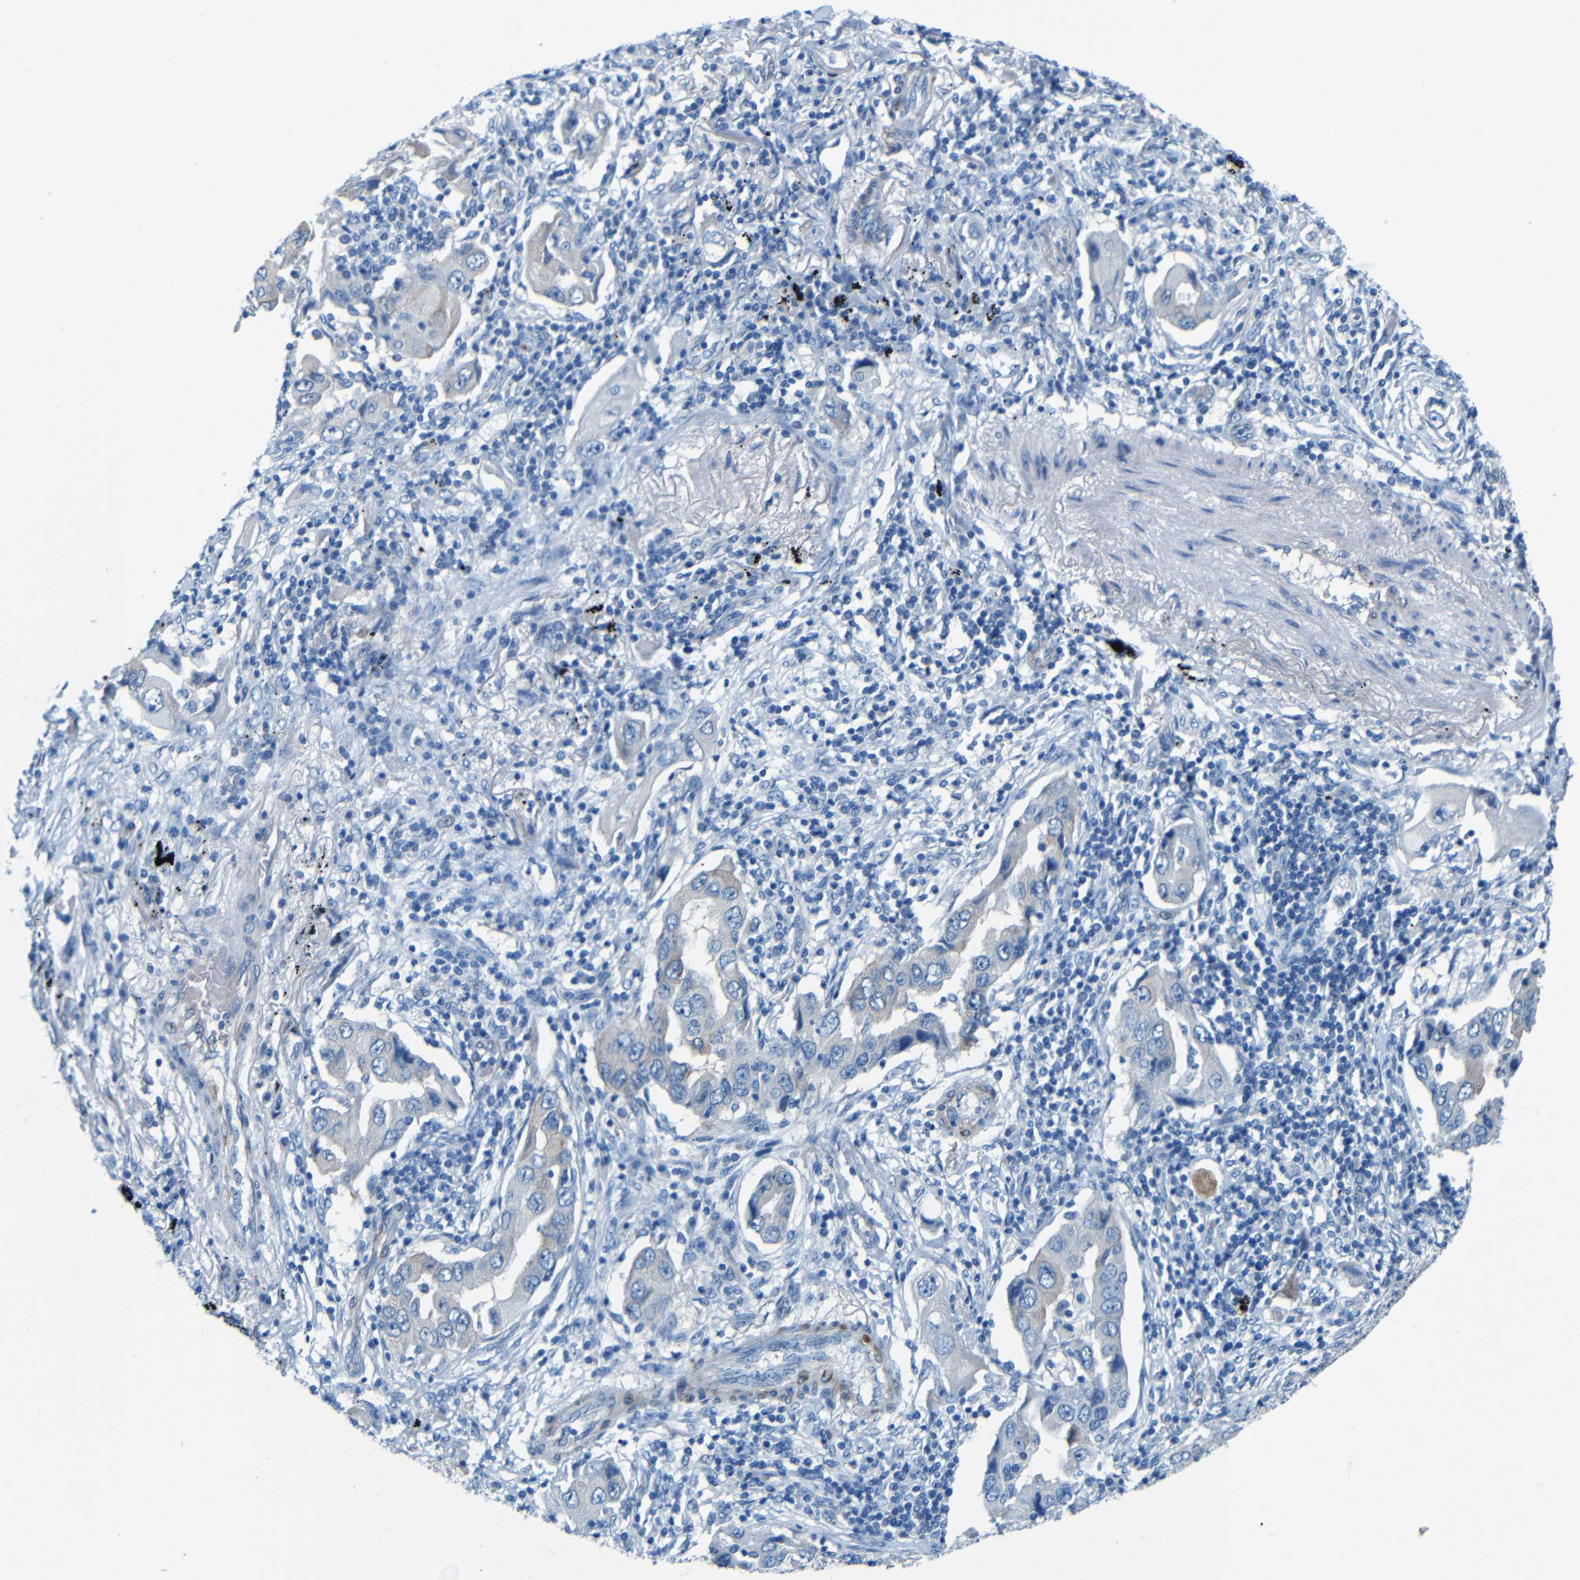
{"staining": {"intensity": "negative", "quantity": "none", "location": "none"}, "tissue": "lung cancer", "cell_type": "Tumor cells", "image_type": "cancer", "snomed": [{"axis": "morphology", "description": "Adenocarcinoma, NOS"}, {"axis": "topography", "description": "Lung"}], "caption": "Immunohistochemistry micrograph of neoplastic tissue: lung cancer (adenocarcinoma) stained with DAB (3,3'-diaminobenzidine) displays no significant protein staining in tumor cells.", "gene": "MAP2", "patient": {"sex": "female", "age": 65}}